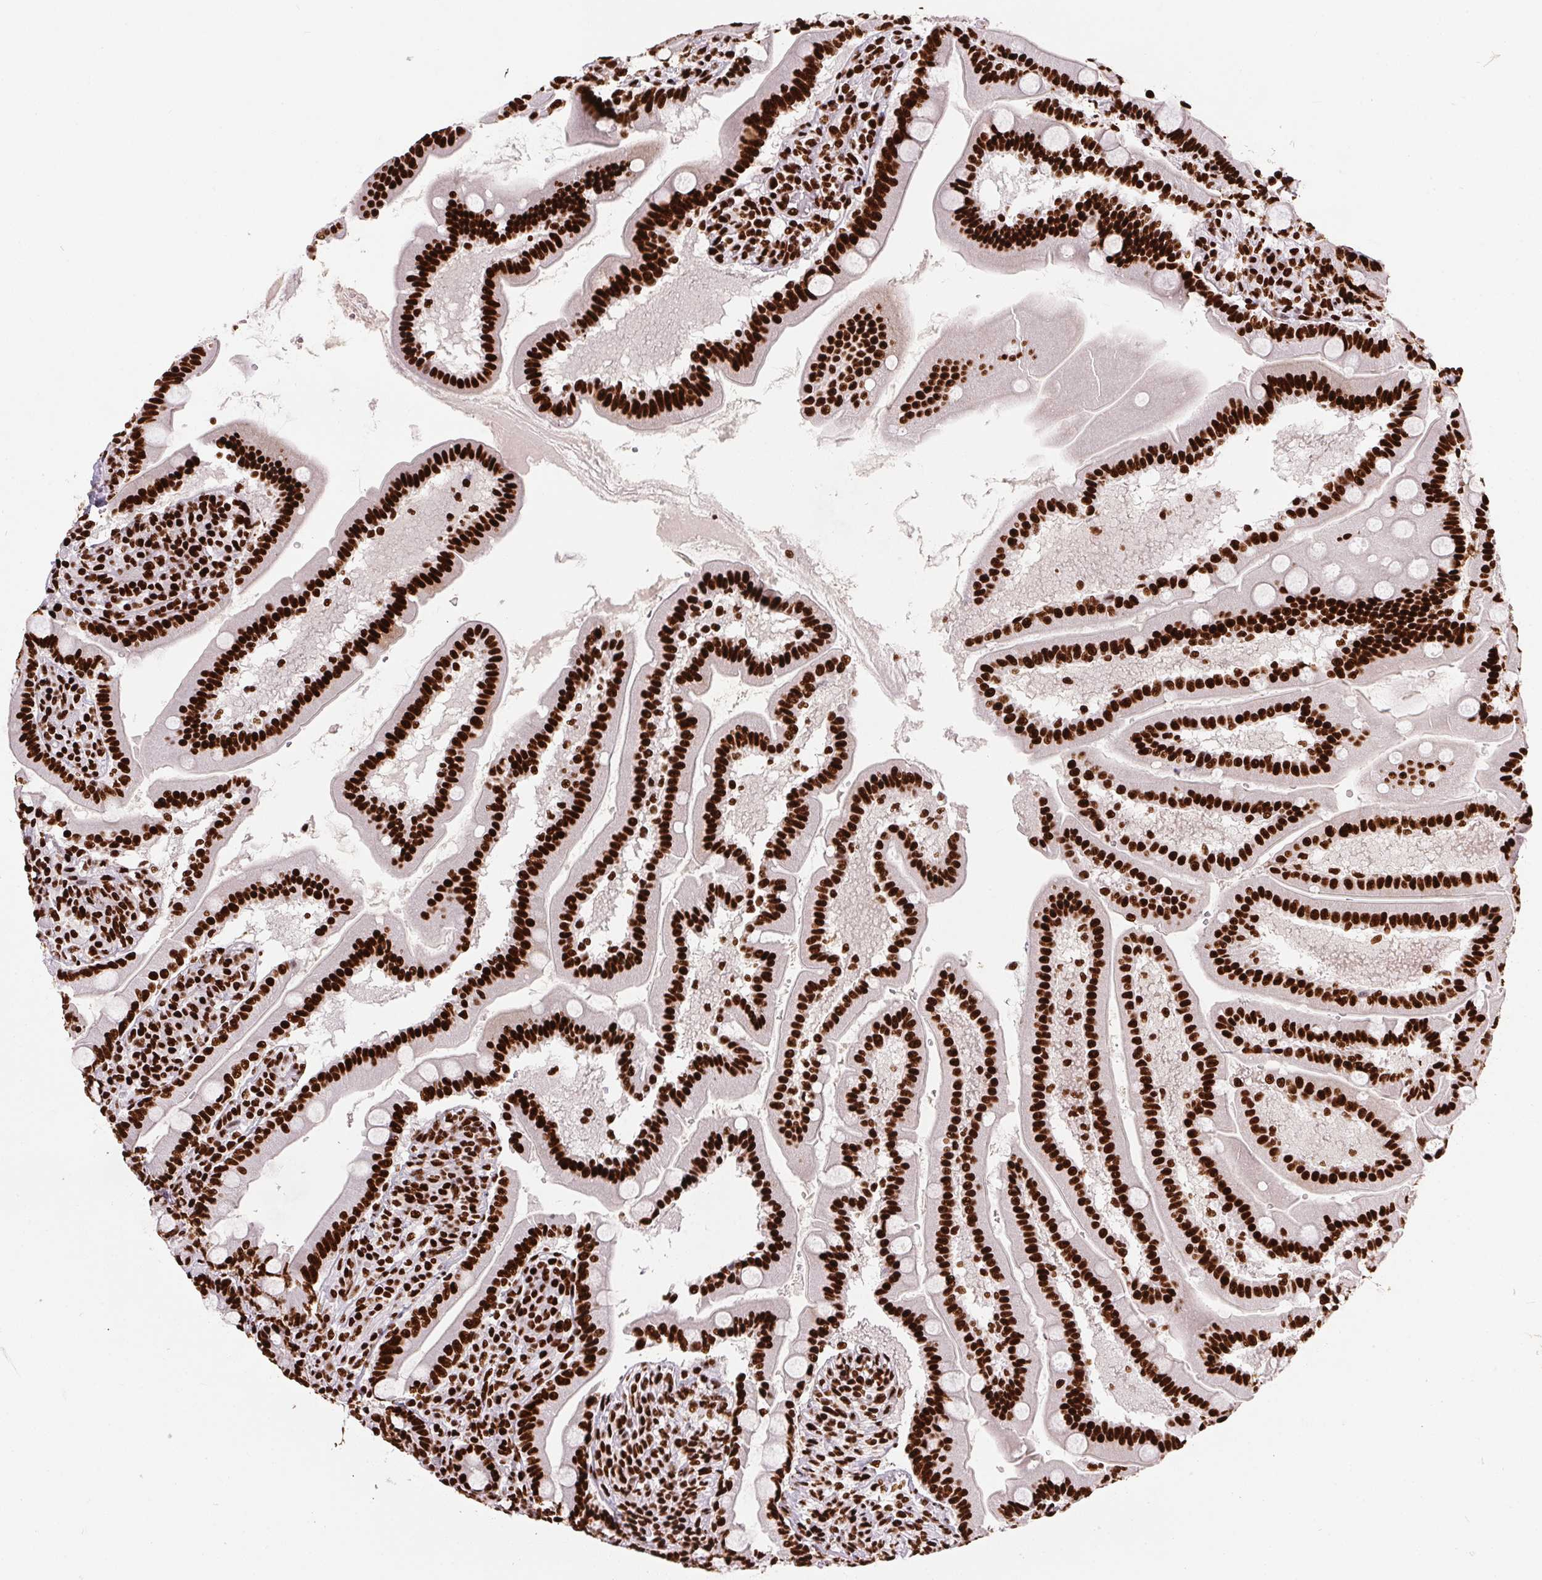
{"staining": {"intensity": "strong", "quantity": ">75%", "location": "nuclear"}, "tissue": "duodenum", "cell_type": "Glandular cells", "image_type": "normal", "snomed": [{"axis": "morphology", "description": "Normal tissue, NOS"}, {"axis": "topography", "description": "Duodenum"}], "caption": "DAB (3,3'-diaminobenzidine) immunohistochemical staining of benign duodenum exhibits strong nuclear protein expression in approximately >75% of glandular cells.", "gene": "PAGE3", "patient": {"sex": "female", "age": 67}}